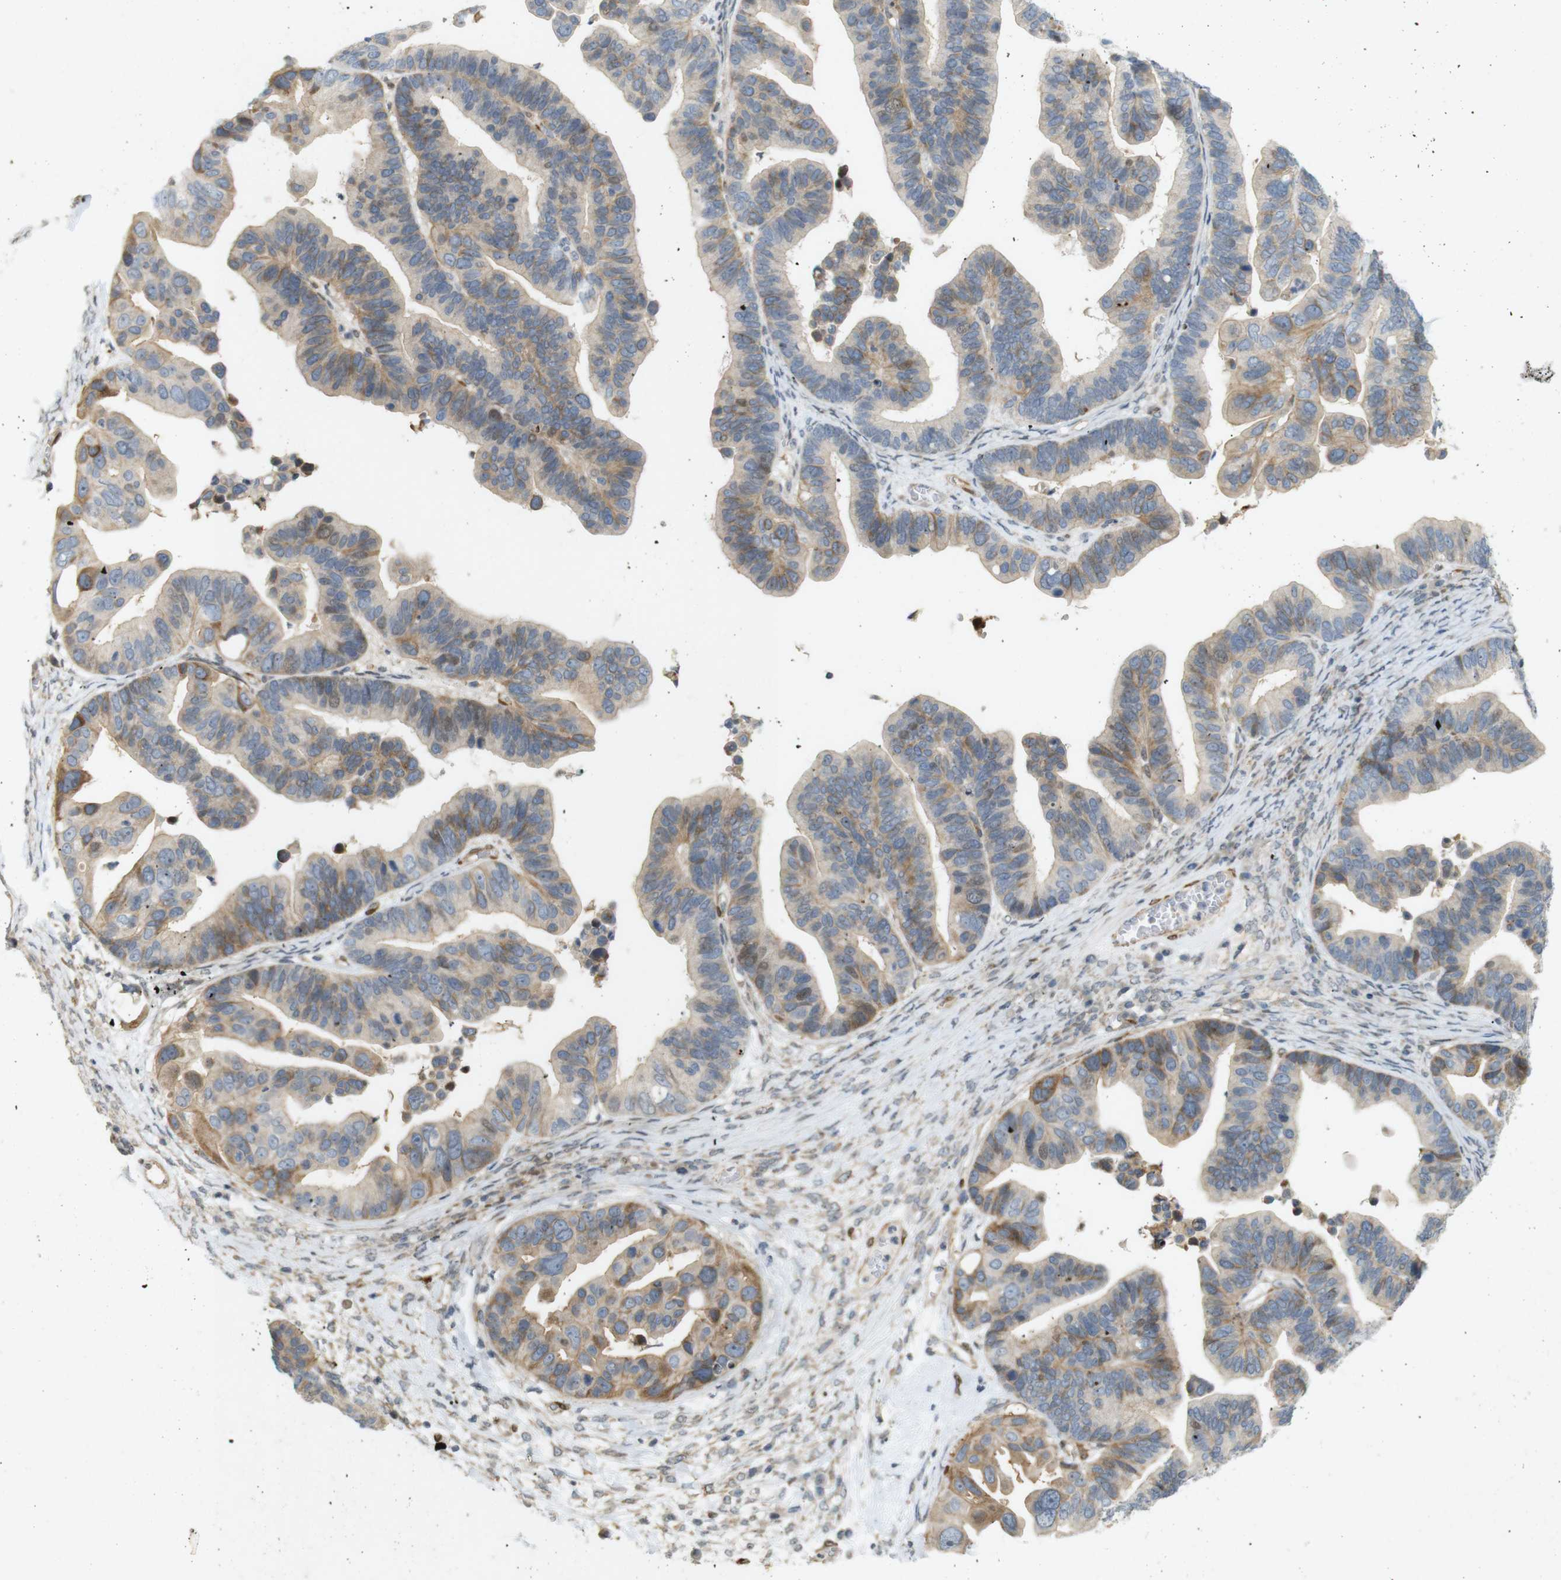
{"staining": {"intensity": "moderate", "quantity": "25%-75%", "location": "cytoplasmic/membranous"}, "tissue": "ovarian cancer", "cell_type": "Tumor cells", "image_type": "cancer", "snomed": [{"axis": "morphology", "description": "Cystadenocarcinoma, serous, NOS"}, {"axis": "topography", "description": "Ovary"}], "caption": "This micrograph demonstrates immunohistochemistry (IHC) staining of human serous cystadenocarcinoma (ovarian), with medium moderate cytoplasmic/membranous positivity in about 25%-75% of tumor cells.", "gene": "PPP1R14A", "patient": {"sex": "female", "age": 56}}